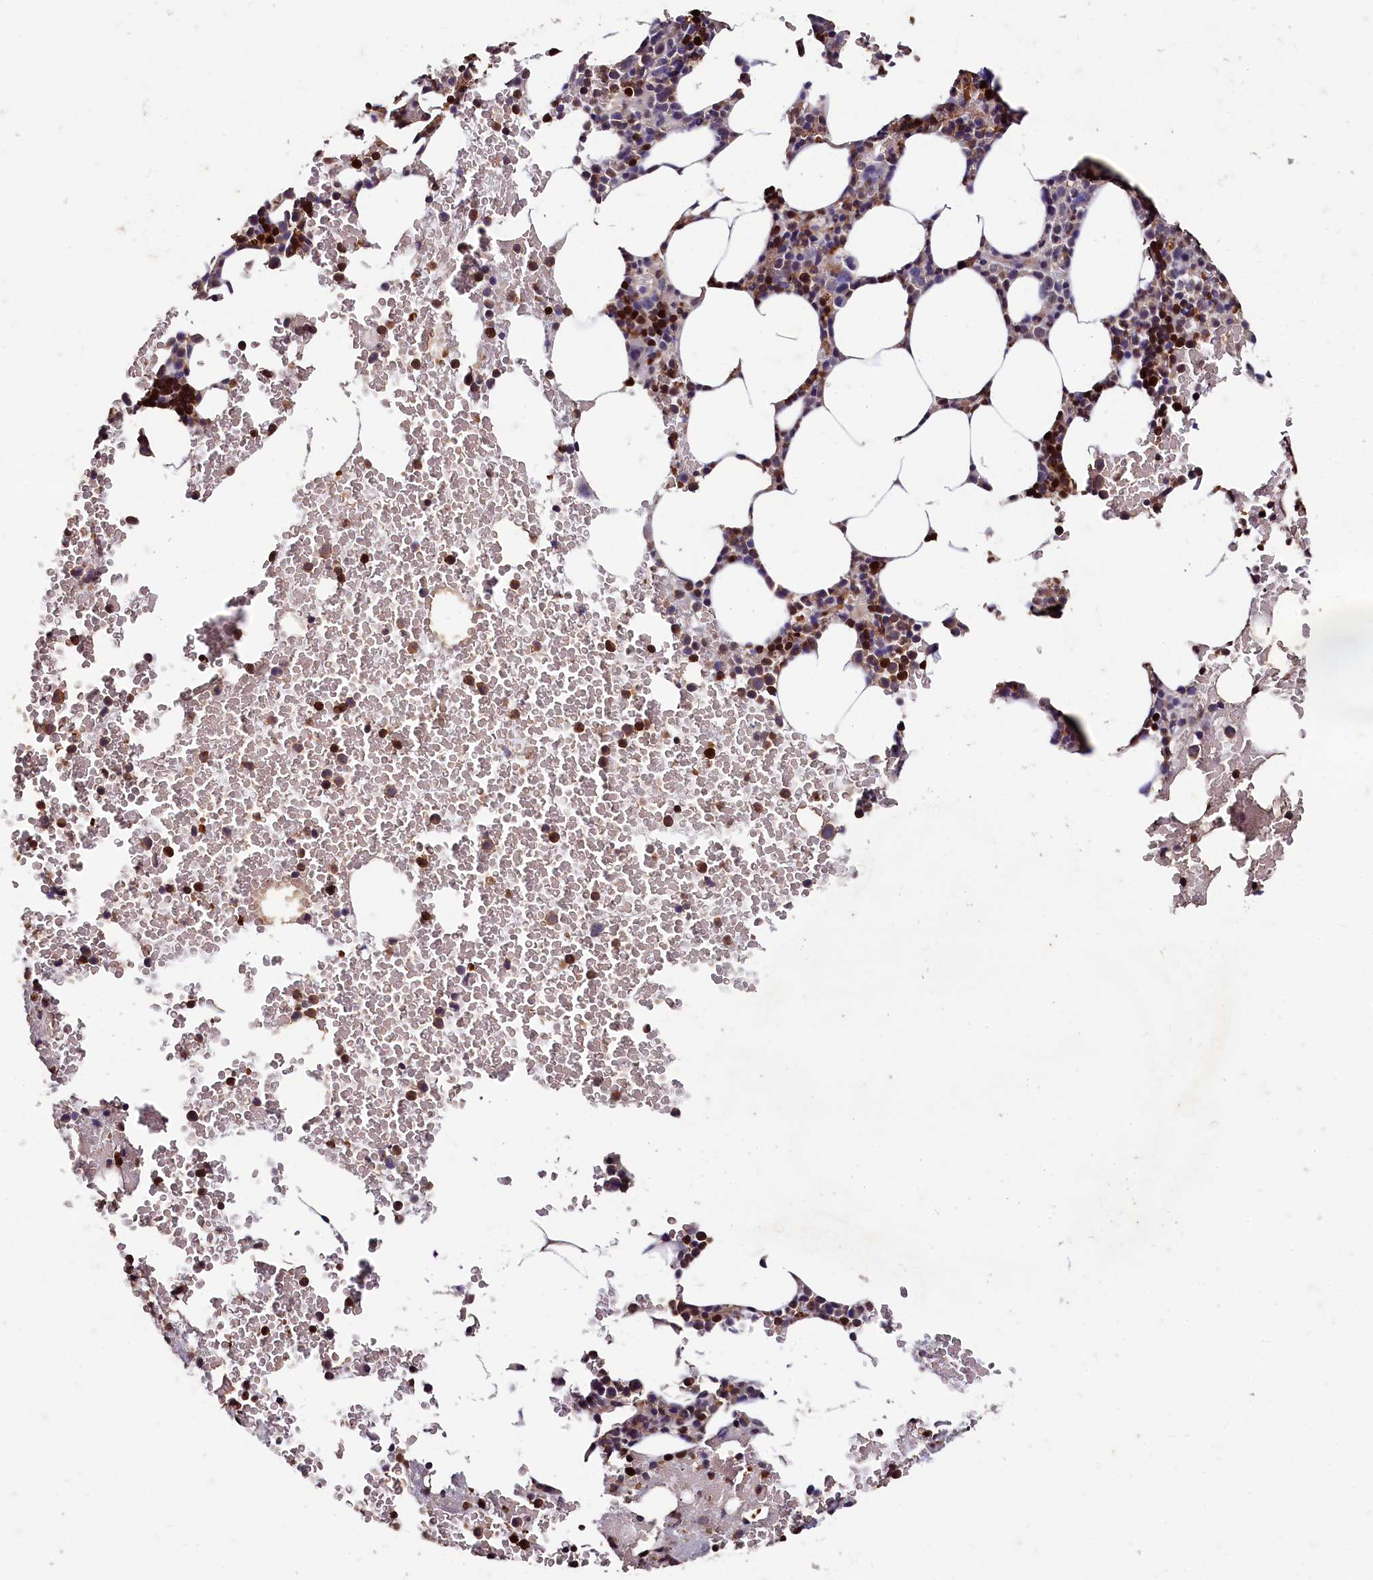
{"staining": {"intensity": "strong", "quantity": "25%-75%", "location": "cytoplasmic/membranous,nuclear"}, "tissue": "bone marrow", "cell_type": "Hematopoietic cells", "image_type": "normal", "snomed": [{"axis": "morphology", "description": "Normal tissue, NOS"}, {"axis": "morphology", "description": "Inflammation, NOS"}, {"axis": "topography", "description": "Bone marrow"}], "caption": "A high-resolution micrograph shows IHC staining of normal bone marrow, which displays strong cytoplasmic/membranous,nuclear positivity in approximately 25%-75% of hematopoietic cells.", "gene": "CSTPP1", "patient": {"sex": "female", "age": 78}}